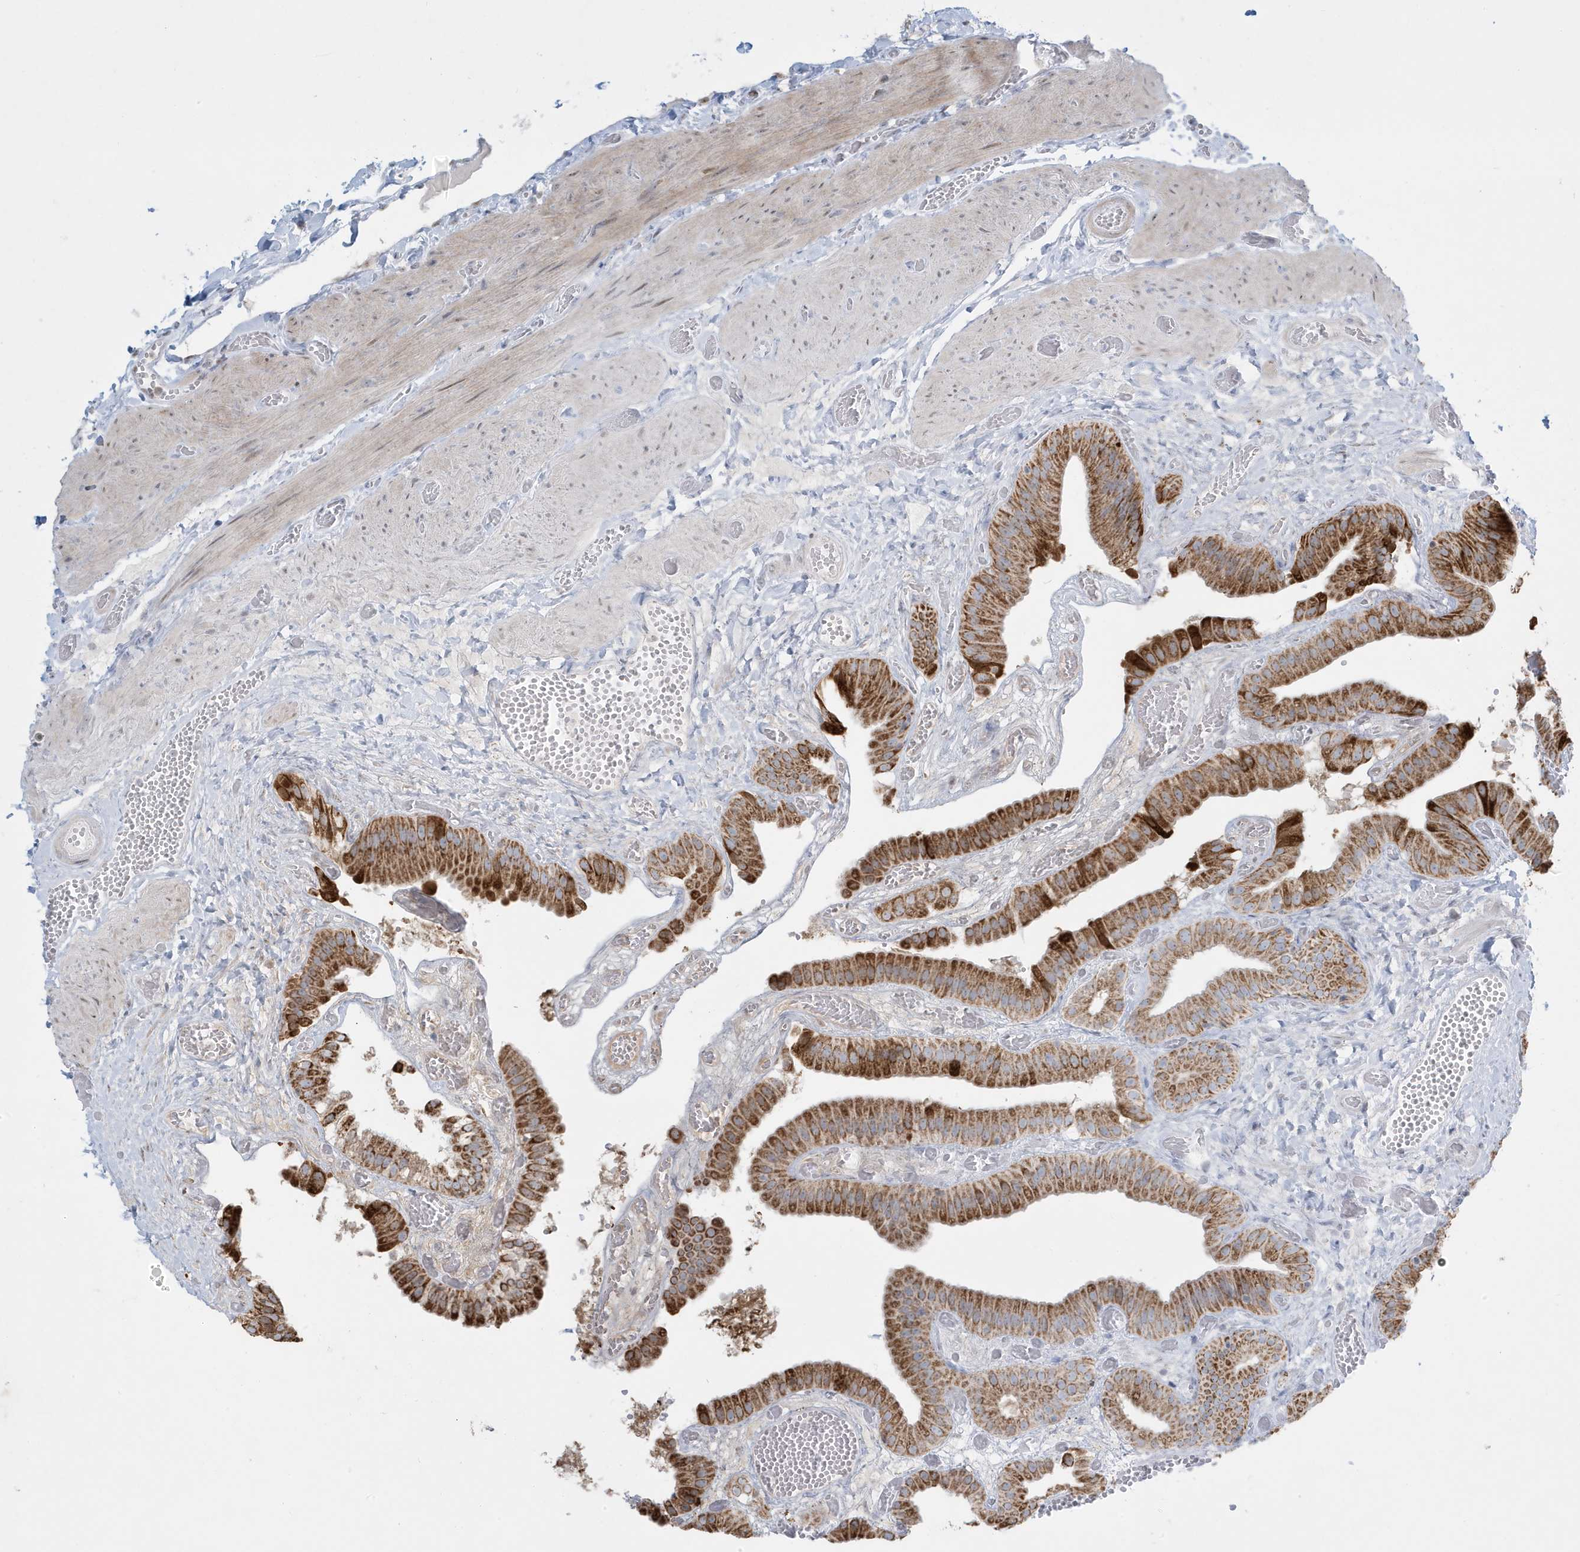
{"staining": {"intensity": "strong", "quantity": ">75%", "location": "cytoplasmic/membranous"}, "tissue": "gallbladder", "cell_type": "Glandular cells", "image_type": "normal", "snomed": [{"axis": "morphology", "description": "Normal tissue, NOS"}, {"axis": "topography", "description": "Gallbladder"}], "caption": "A brown stain shows strong cytoplasmic/membranous staining of a protein in glandular cells of unremarkable human gallbladder. Nuclei are stained in blue.", "gene": "FNDC1", "patient": {"sex": "female", "age": 64}}